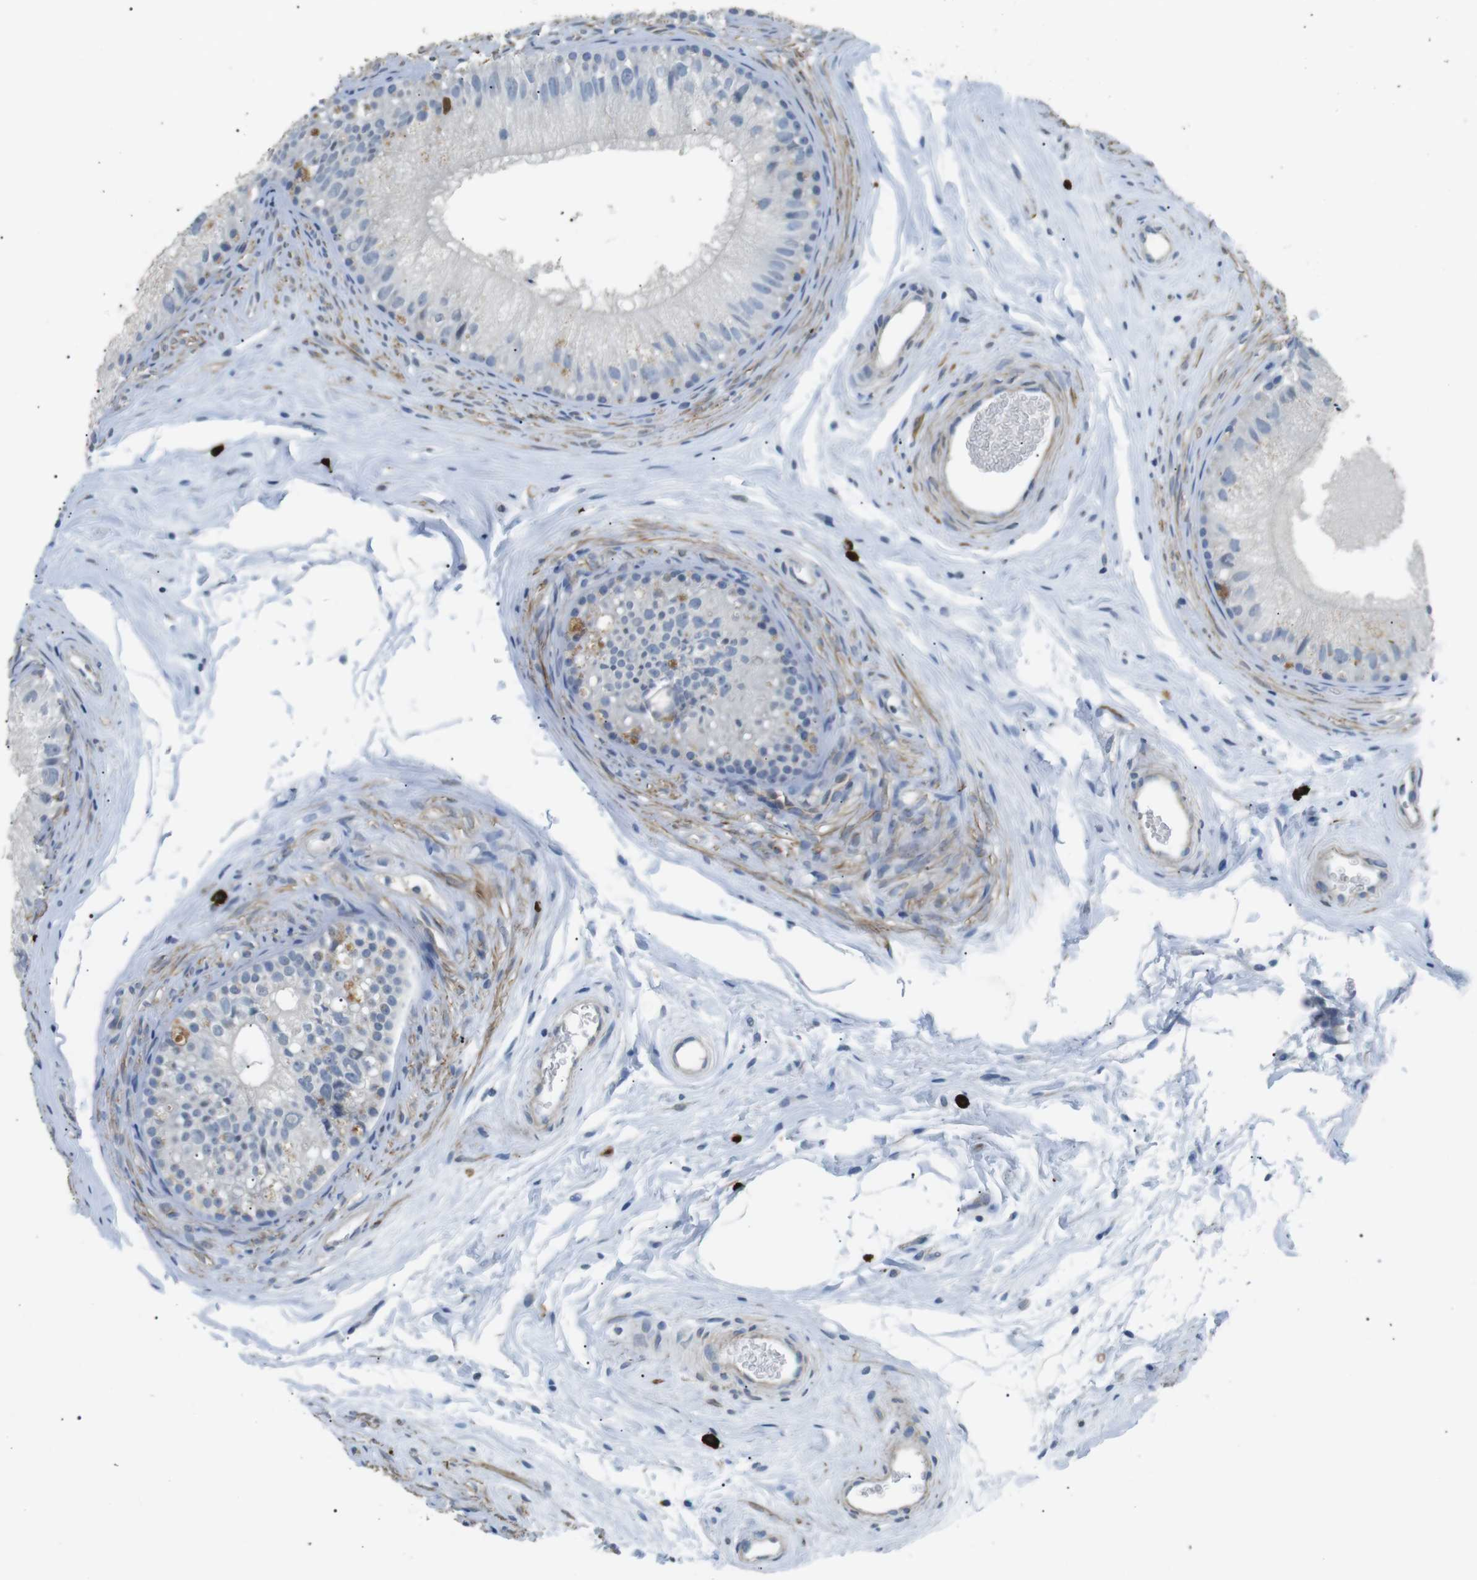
{"staining": {"intensity": "strong", "quantity": ">75%", "location": "nuclear"}, "tissue": "epididymis", "cell_type": "Glandular cells", "image_type": "normal", "snomed": [{"axis": "morphology", "description": "Normal tissue, NOS"}, {"axis": "topography", "description": "Epididymis"}], "caption": "Strong nuclear protein staining is seen in about >75% of glandular cells in epididymis.", "gene": "GZMM", "patient": {"sex": "male", "age": 56}}